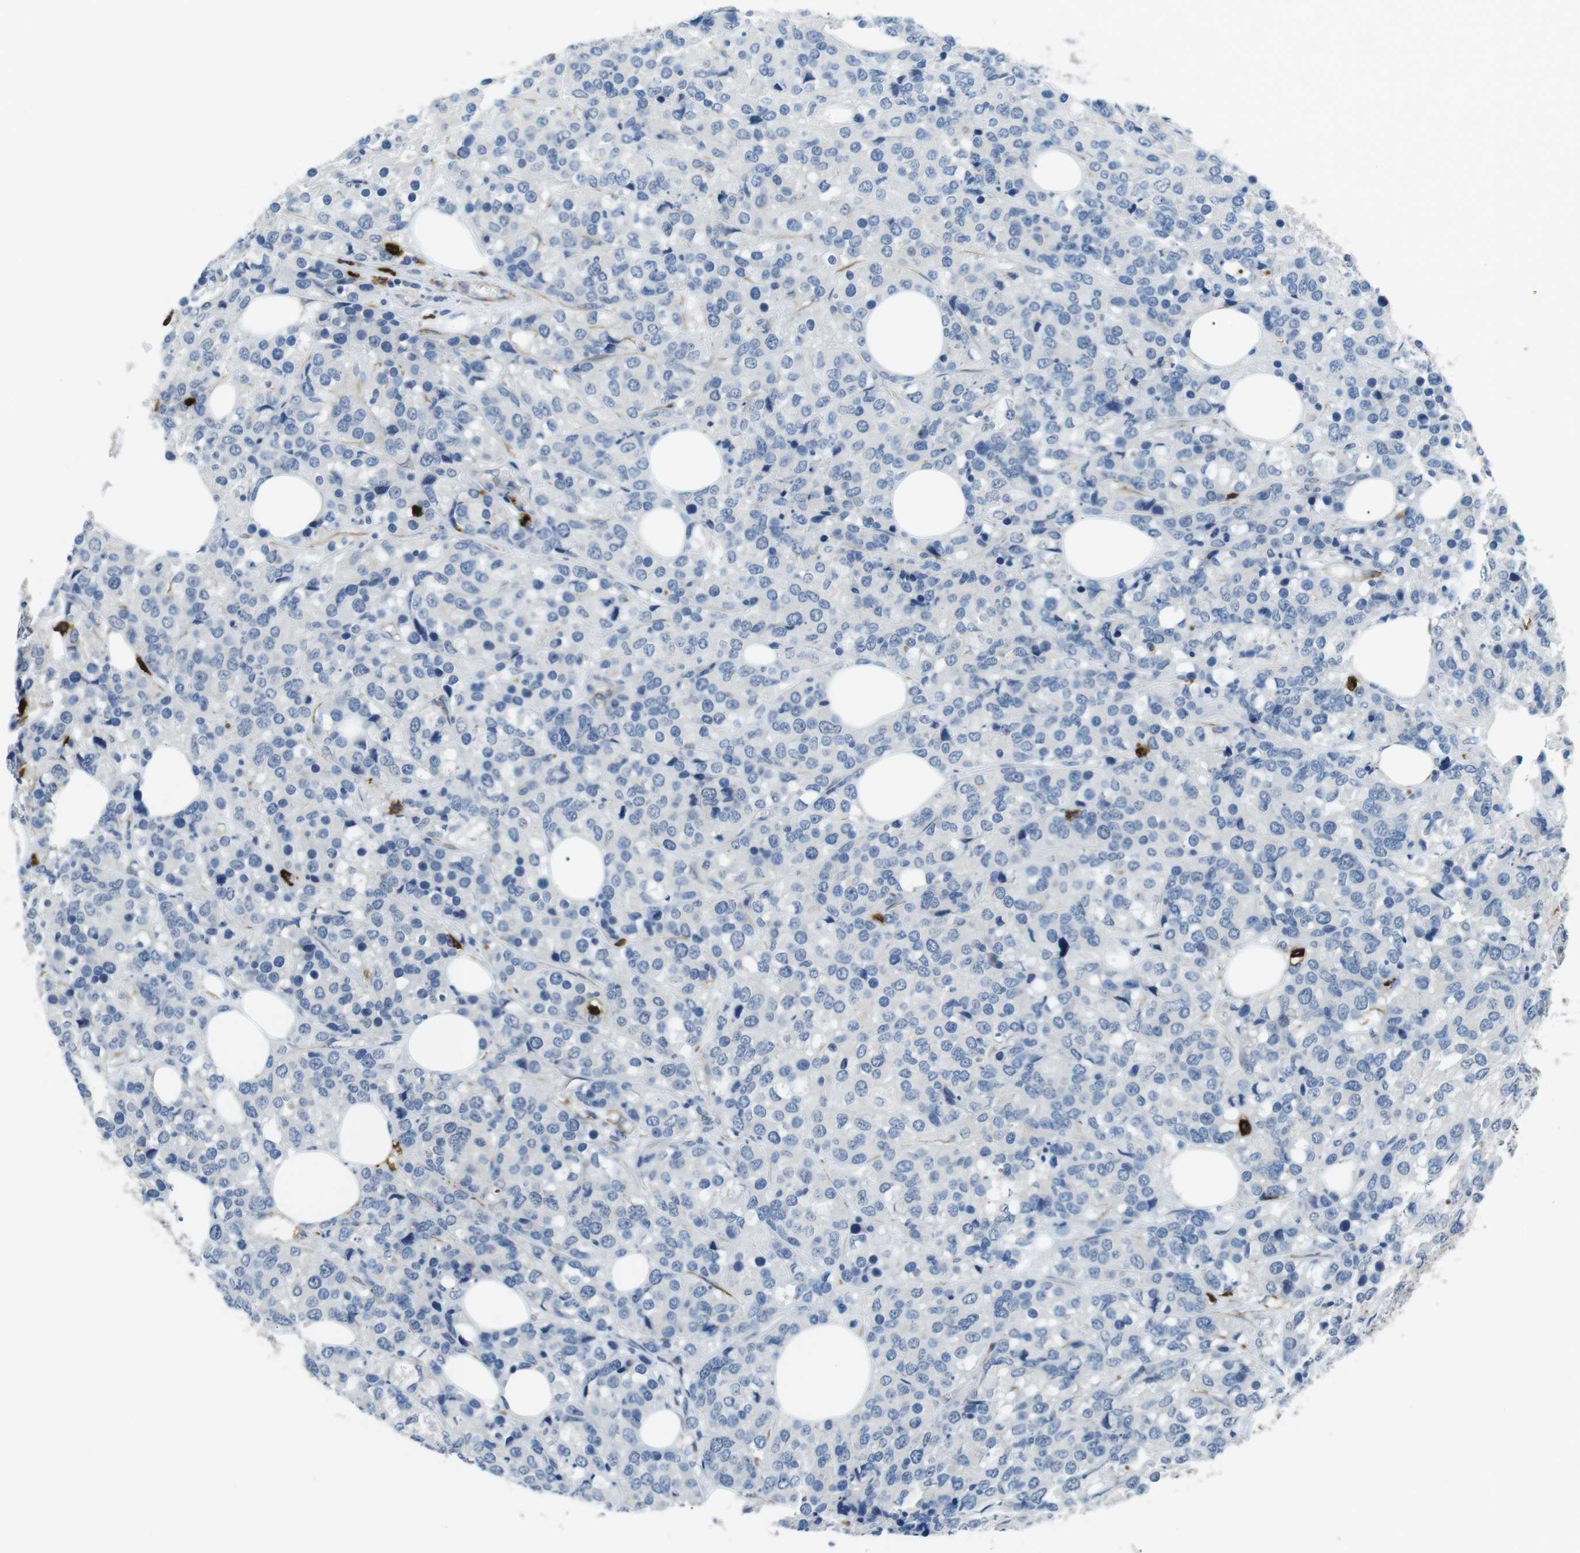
{"staining": {"intensity": "negative", "quantity": "none", "location": "none"}, "tissue": "breast cancer", "cell_type": "Tumor cells", "image_type": "cancer", "snomed": [{"axis": "morphology", "description": "Lobular carcinoma"}, {"axis": "topography", "description": "Breast"}], "caption": "Breast lobular carcinoma was stained to show a protein in brown. There is no significant expression in tumor cells.", "gene": "GZMM", "patient": {"sex": "female", "age": 59}}